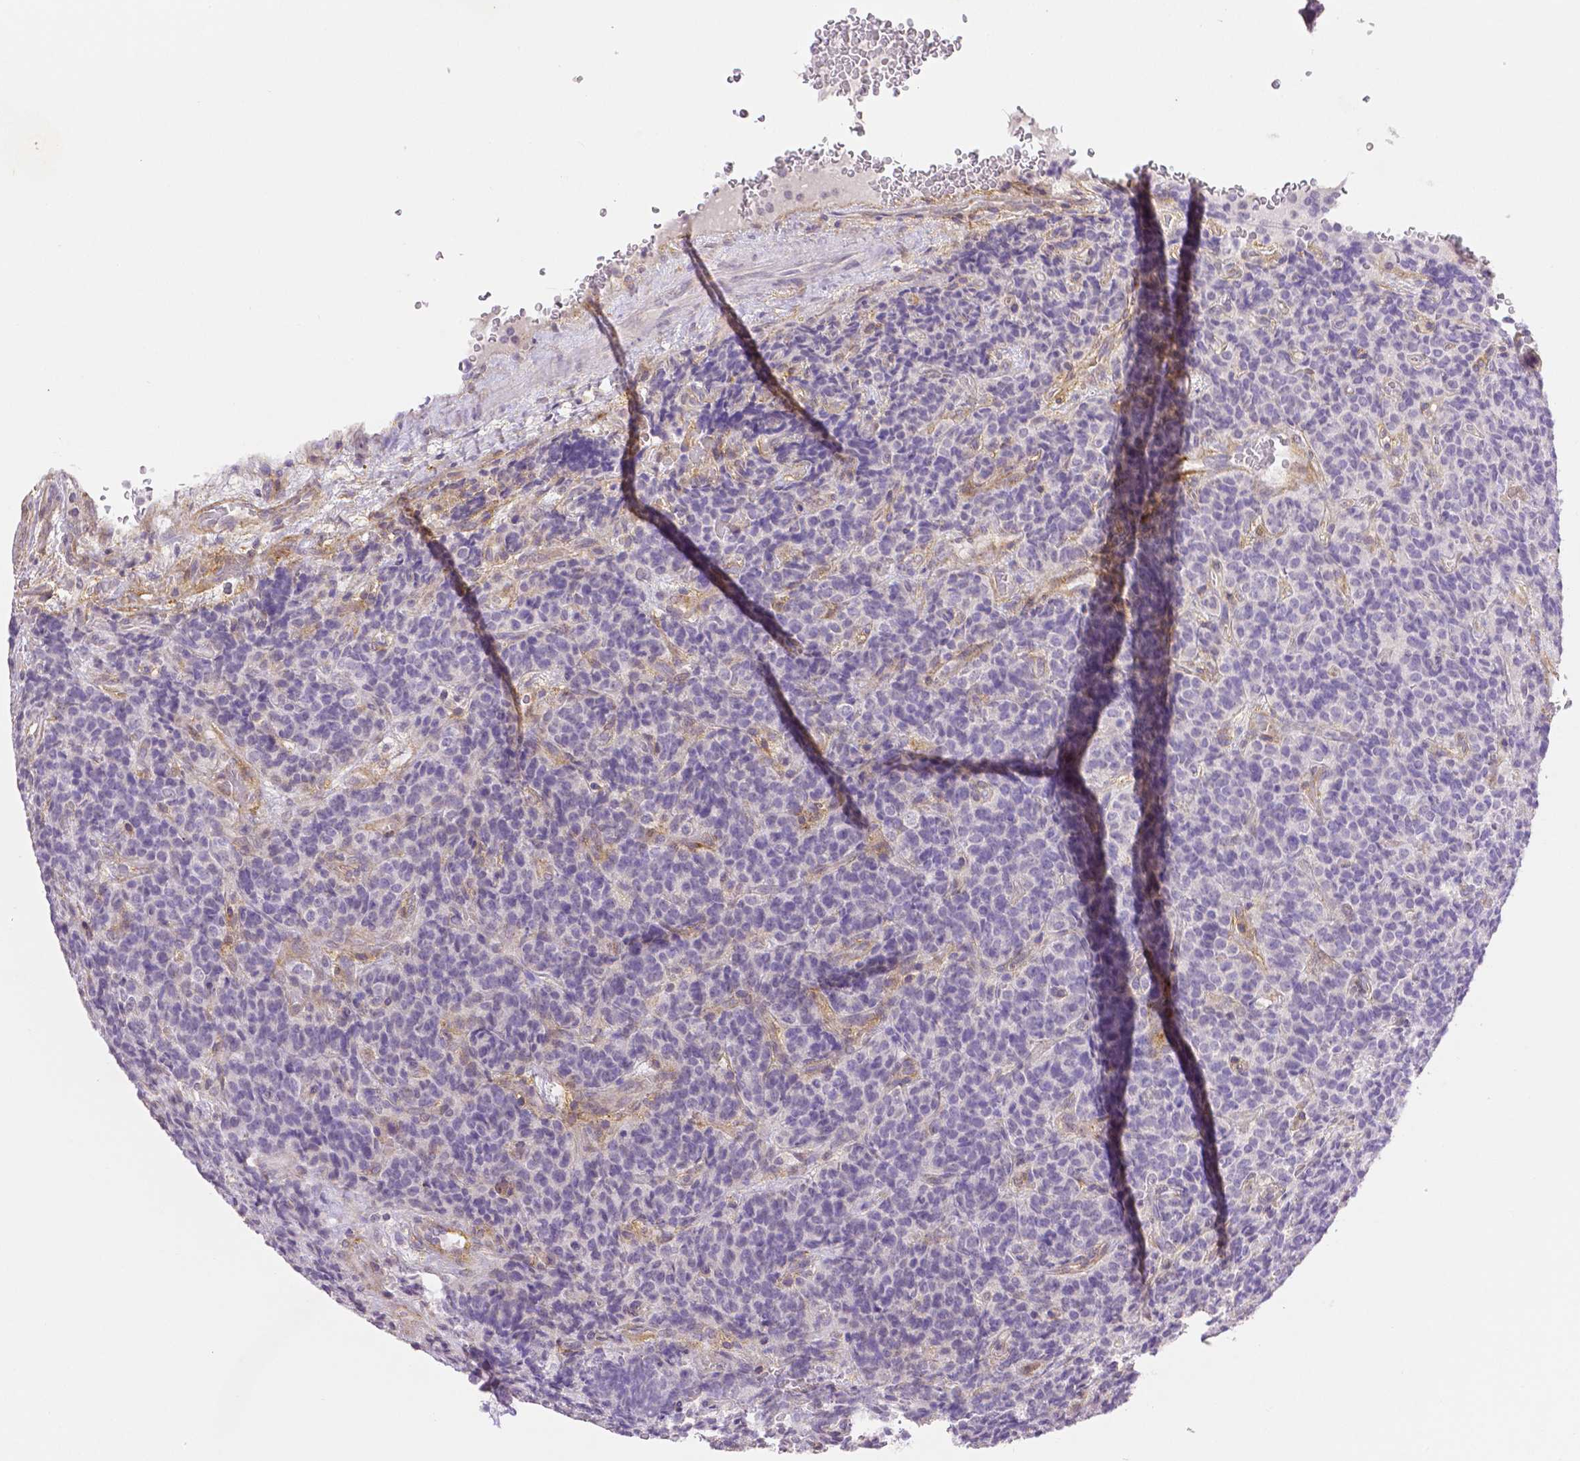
{"staining": {"intensity": "negative", "quantity": "none", "location": "none"}, "tissue": "carcinoid", "cell_type": "Tumor cells", "image_type": "cancer", "snomed": [{"axis": "morphology", "description": "Carcinoid, malignant, NOS"}, {"axis": "topography", "description": "Pancreas"}], "caption": "Carcinoid (malignant) was stained to show a protein in brown. There is no significant staining in tumor cells. The staining was performed using DAB (3,3'-diaminobenzidine) to visualize the protein expression in brown, while the nuclei were stained in blue with hematoxylin (Magnification: 20x).", "gene": "THY1", "patient": {"sex": "male", "age": 36}}